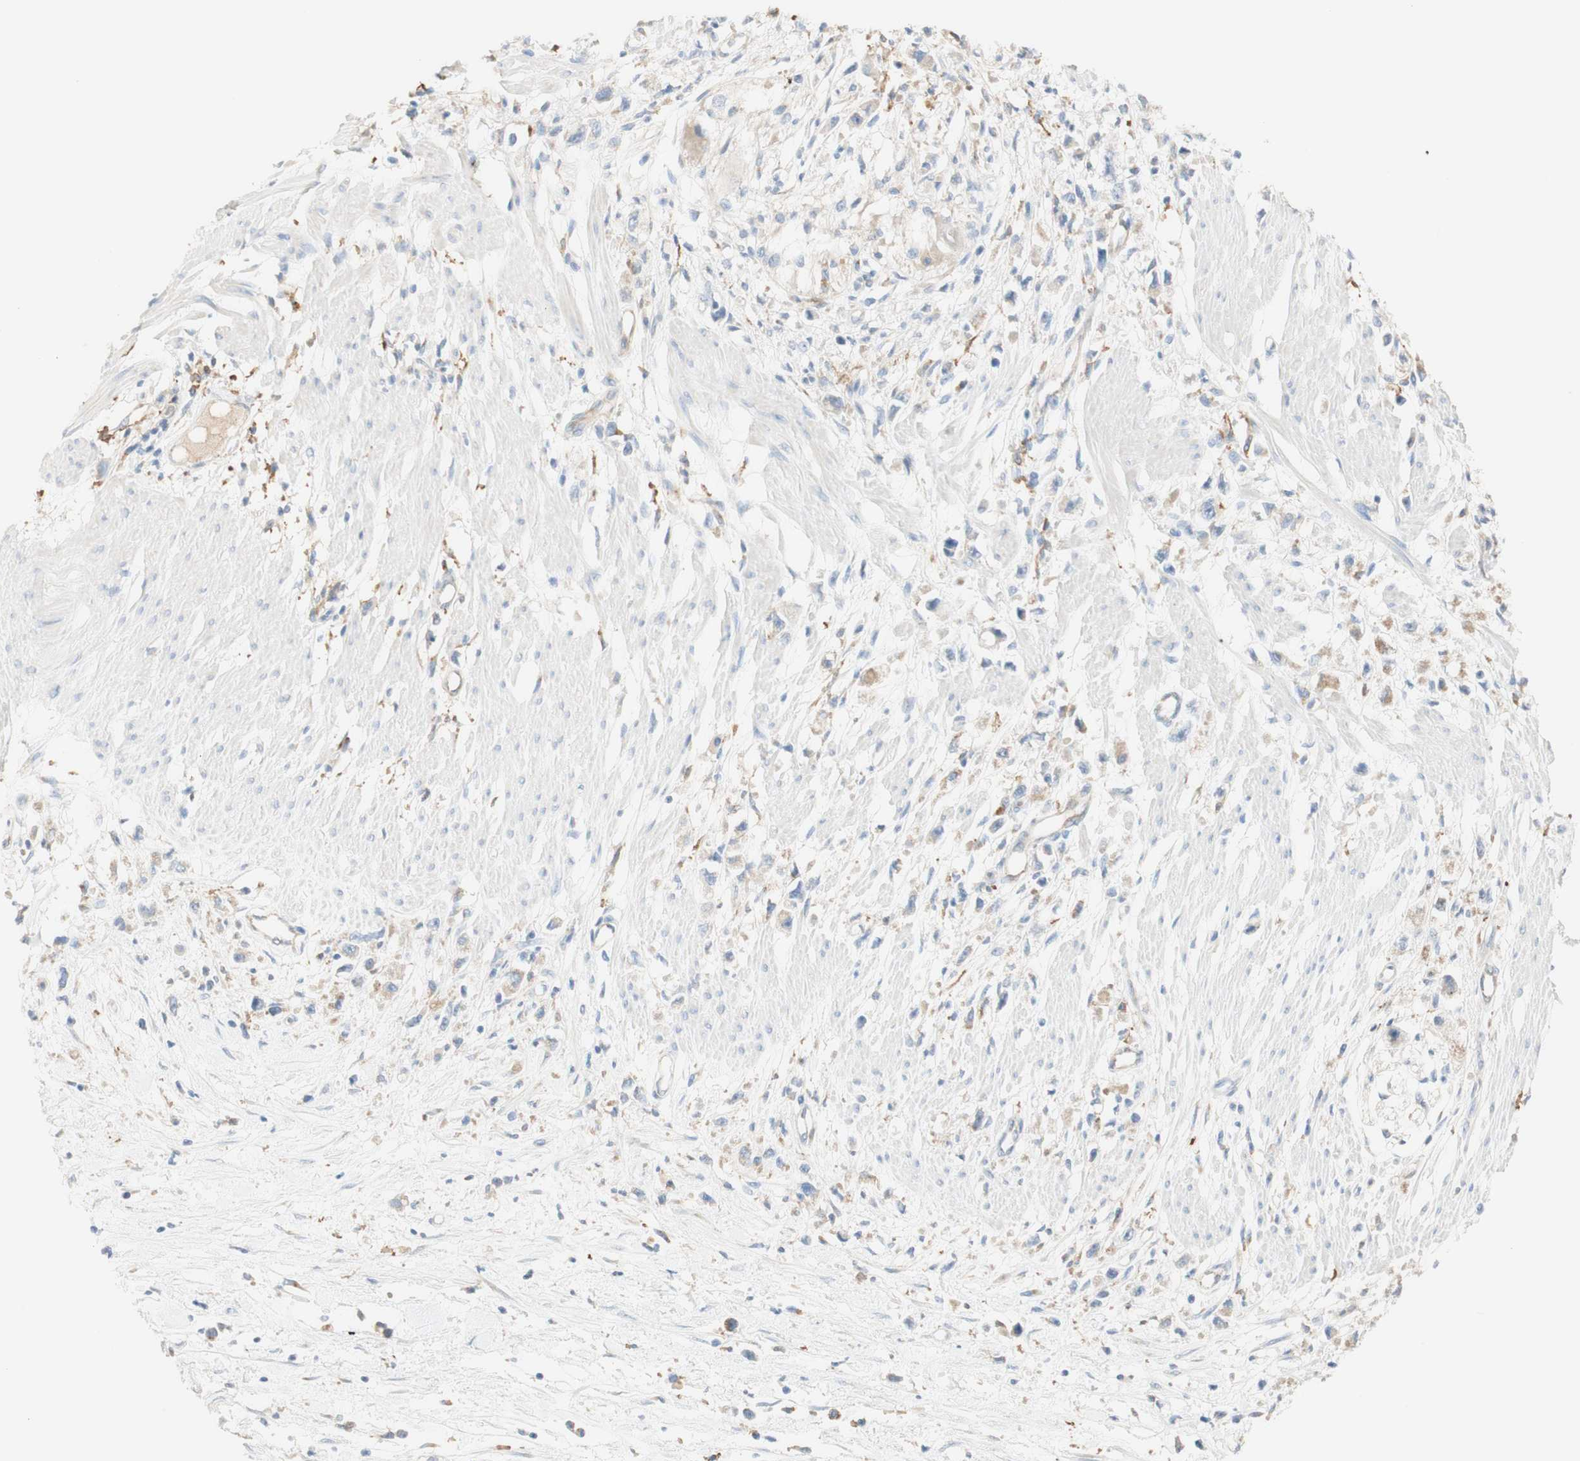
{"staining": {"intensity": "weak", "quantity": "<25%", "location": "cytoplasmic/membranous"}, "tissue": "stomach cancer", "cell_type": "Tumor cells", "image_type": "cancer", "snomed": [{"axis": "morphology", "description": "Adenocarcinoma, NOS"}, {"axis": "topography", "description": "Stomach"}], "caption": "DAB (3,3'-diaminobenzidine) immunohistochemical staining of human adenocarcinoma (stomach) reveals no significant expression in tumor cells.", "gene": "FCGRT", "patient": {"sex": "female", "age": 59}}